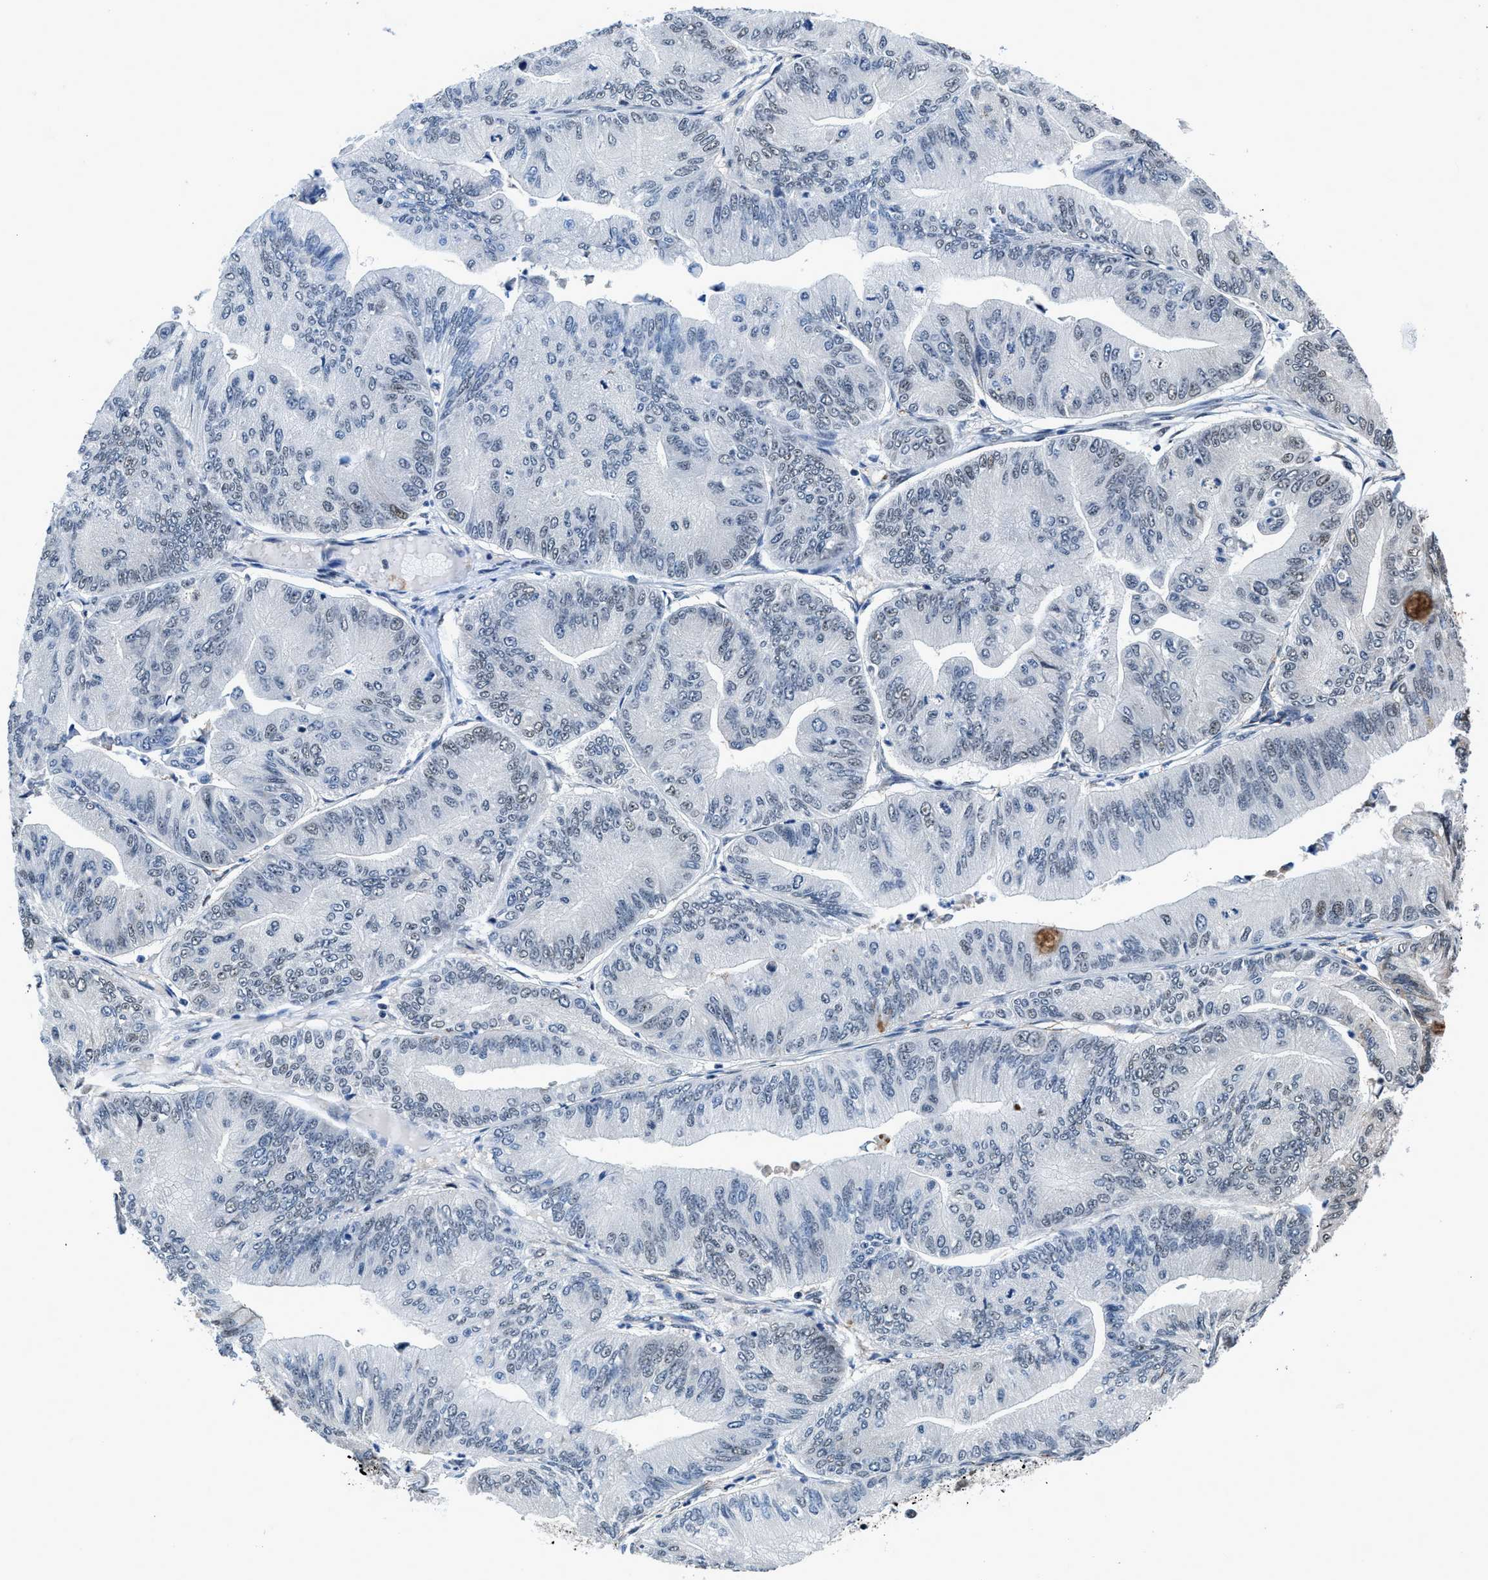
{"staining": {"intensity": "moderate", "quantity": "<25%", "location": "nuclear"}, "tissue": "ovarian cancer", "cell_type": "Tumor cells", "image_type": "cancer", "snomed": [{"axis": "morphology", "description": "Cystadenocarcinoma, mucinous, NOS"}, {"axis": "topography", "description": "Ovary"}], "caption": "Protein expression by immunohistochemistry exhibits moderate nuclear expression in about <25% of tumor cells in ovarian cancer. Nuclei are stained in blue.", "gene": "HNRNPH2", "patient": {"sex": "female", "age": 61}}